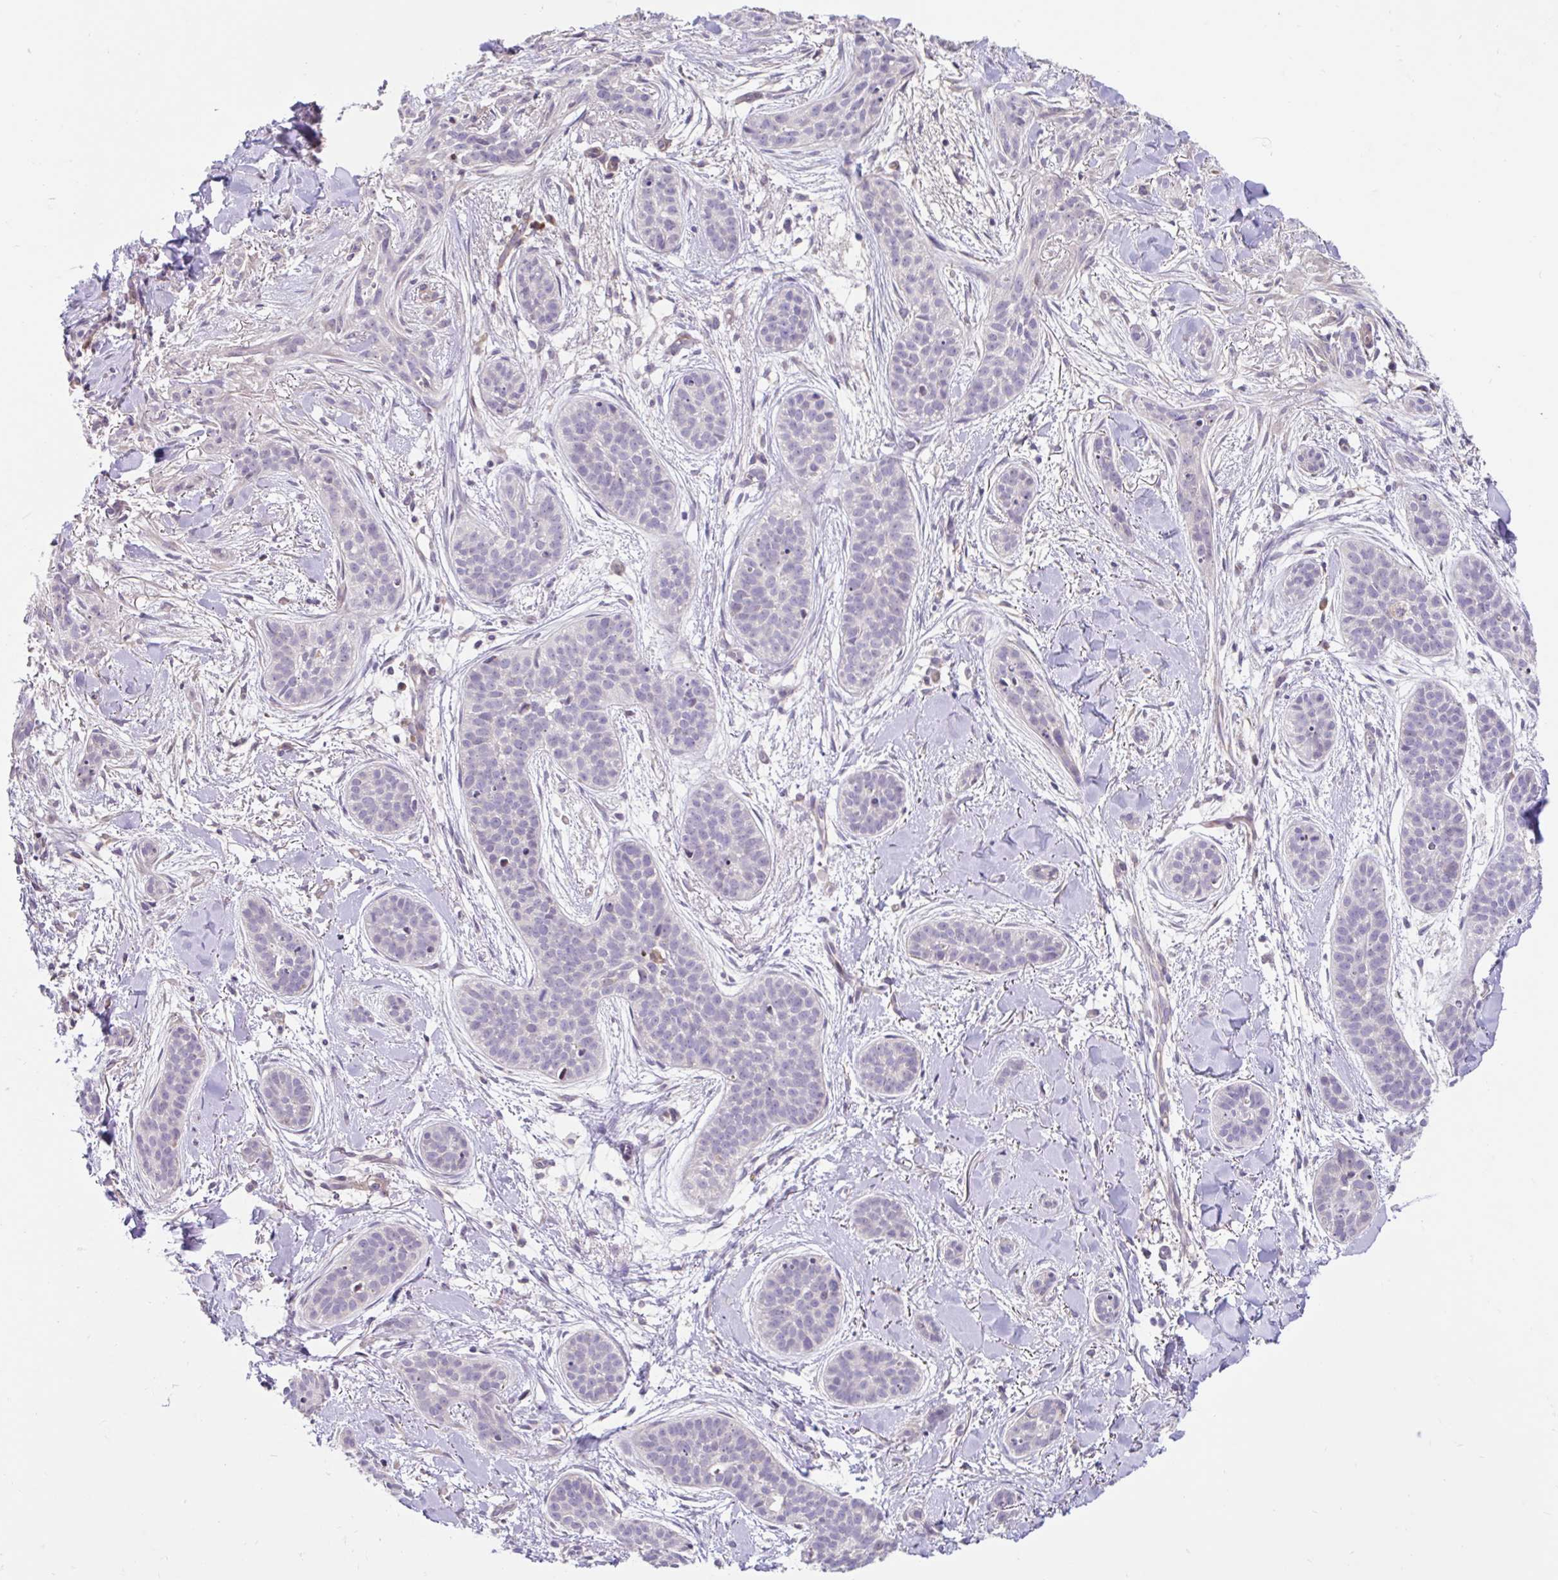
{"staining": {"intensity": "negative", "quantity": "none", "location": "none"}, "tissue": "skin cancer", "cell_type": "Tumor cells", "image_type": "cancer", "snomed": [{"axis": "morphology", "description": "Basal cell carcinoma"}, {"axis": "topography", "description": "Skin"}], "caption": "Human skin basal cell carcinoma stained for a protein using immunohistochemistry reveals no staining in tumor cells.", "gene": "NT5C1B", "patient": {"sex": "male", "age": 52}}